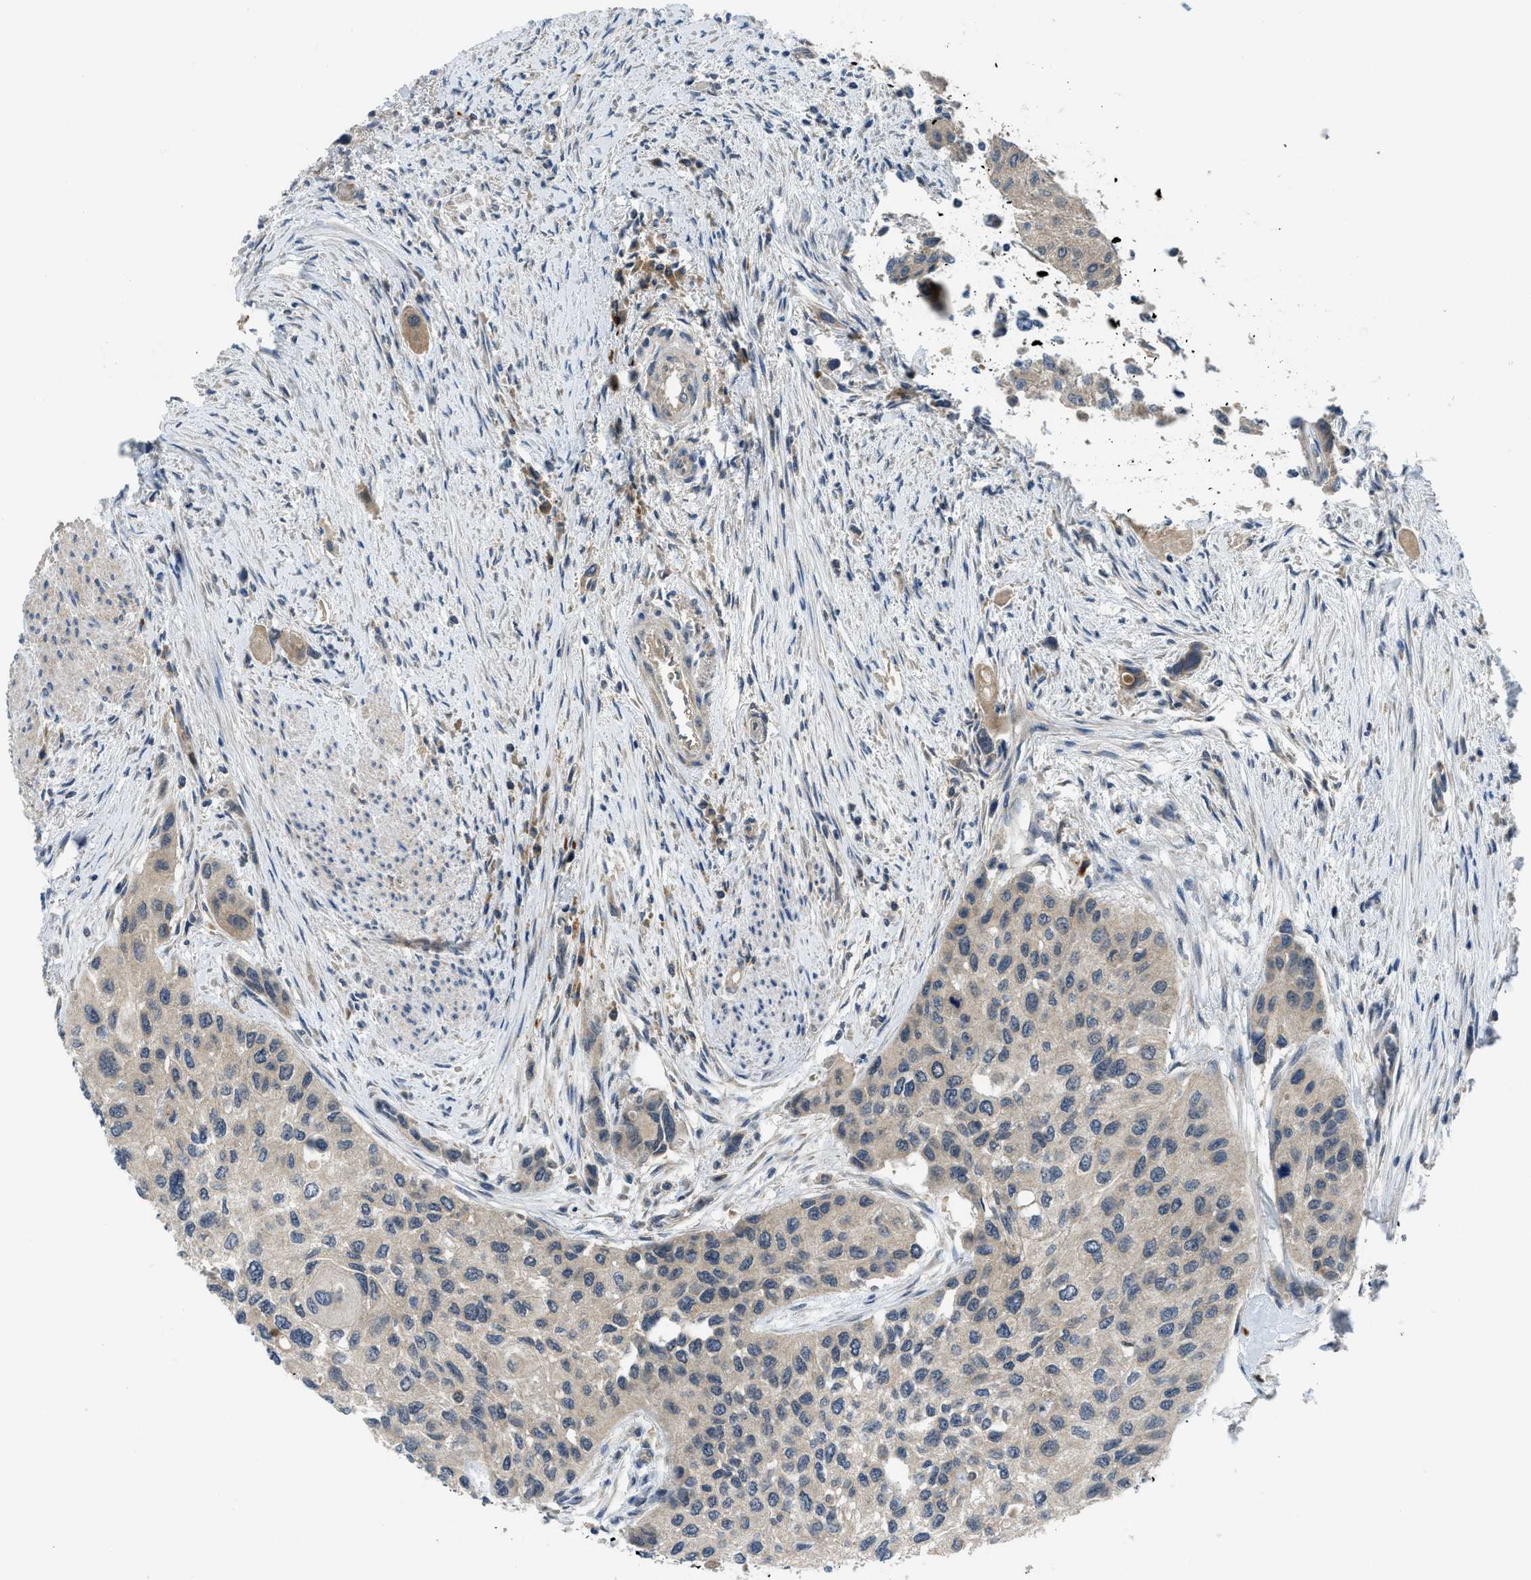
{"staining": {"intensity": "weak", "quantity": ">75%", "location": "cytoplasmic/membranous"}, "tissue": "urothelial cancer", "cell_type": "Tumor cells", "image_type": "cancer", "snomed": [{"axis": "morphology", "description": "Urothelial carcinoma, High grade"}, {"axis": "topography", "description": "Urinary bladder"}], "caption": "About >75% of tumor cells in urothelial cancer show weak cytoplasmic/membranous protein staining as visualized by brown immunohistochemical staining.", "gene": "PDE7A", "patient": {"sex": "female", "age": 56}}